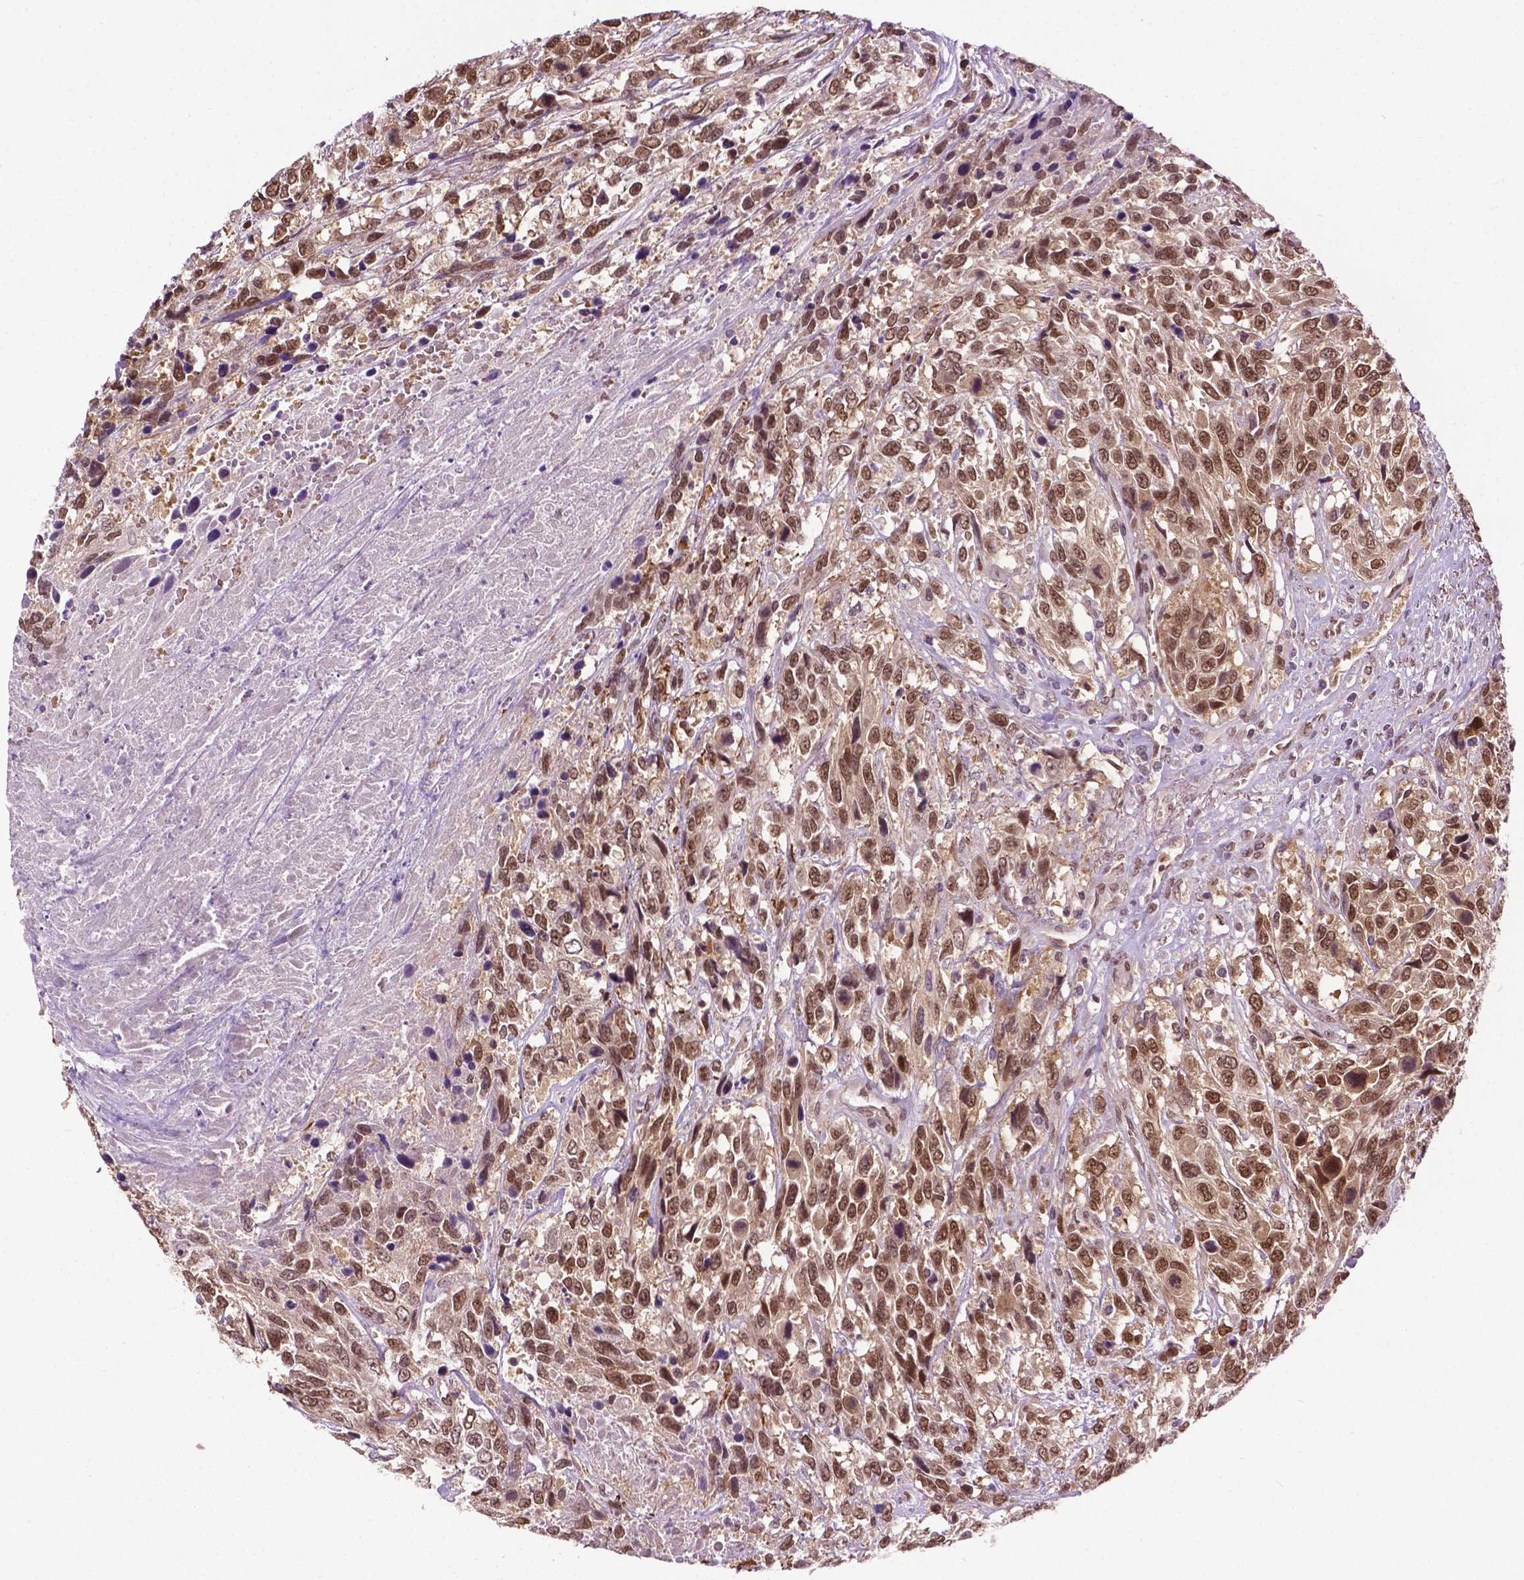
{"staining": {"intensity": "moderate", "quantity": ">75%", "location": "nuclear"}, "tissue": "urothelial cancer", "cell_type": "Tumor cells", "image_type": "cancer", "snomed": [{"axis": "morphology", "description": "Urothelial carcinoma, High grade"}, {"axis": "topography", "description": "Urinary bladder"}], "caption": "DAB (3,3'-diaminobenzidine) immunohistochemical staining of human urothelial carcinoma (high-grade) displays moderate nuclear protein expression in about >75% of tumor cells.", "gene": "UBQLN4", "patient": {"sex": "female", "age": 70}}